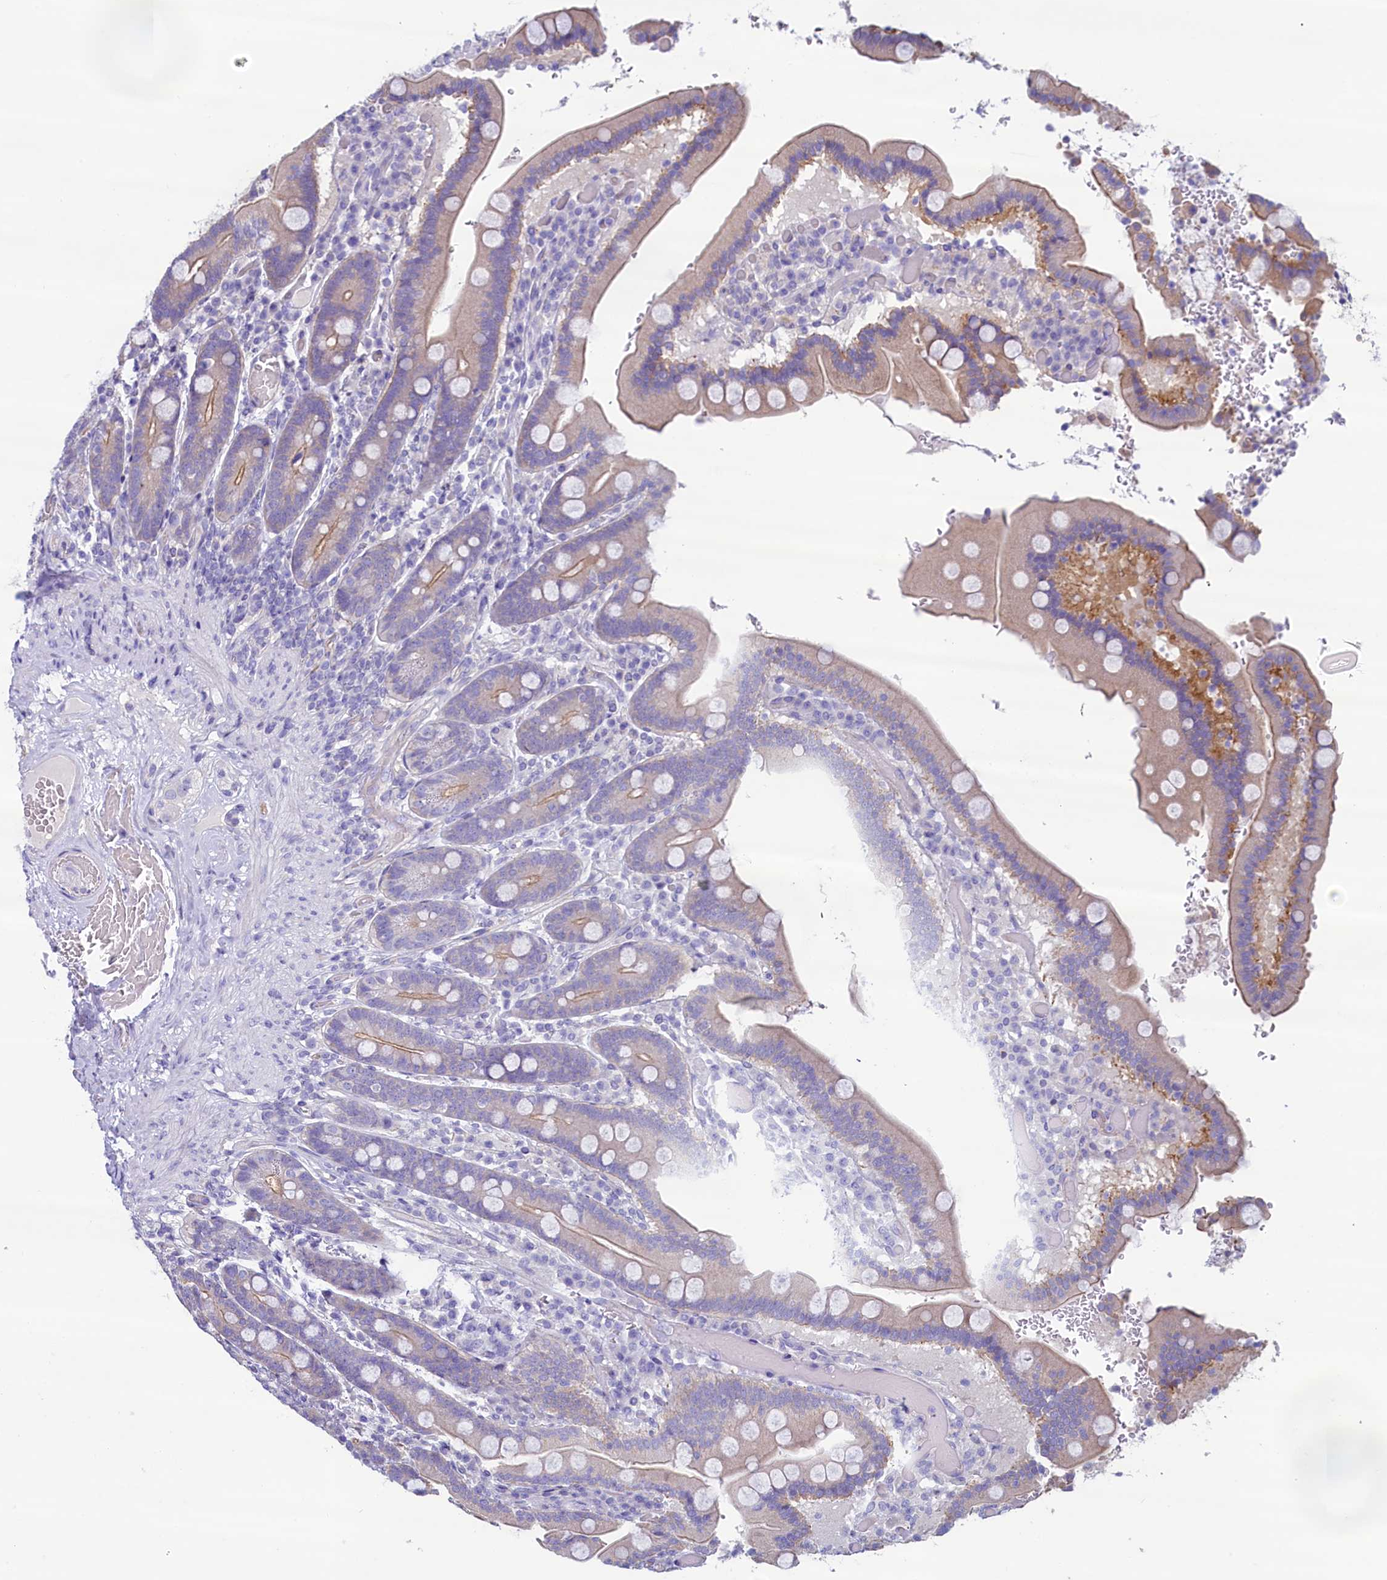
{"staining": {"intensity": "weak", "quantity": "25%-75%", "location": "cytoplasmic/membranous"}, "tissue": "duodenum", "cell_type": "Glandular cells", "image_type": "normal", "snomed": [{"axis": "morphology", "description": "Normal tissue, NOS"}, {"axis": "topography", "description": "Duodenum"}], "caption": "Protein positivity by immunohistochemistry (IHC) reveals weak cytoplasmic/membranous staining in approximately 25%-75% of glandular cells in normal duodenum.", "gene": "KRBOX5", "patient": {"sex": "female", "age": 62}}